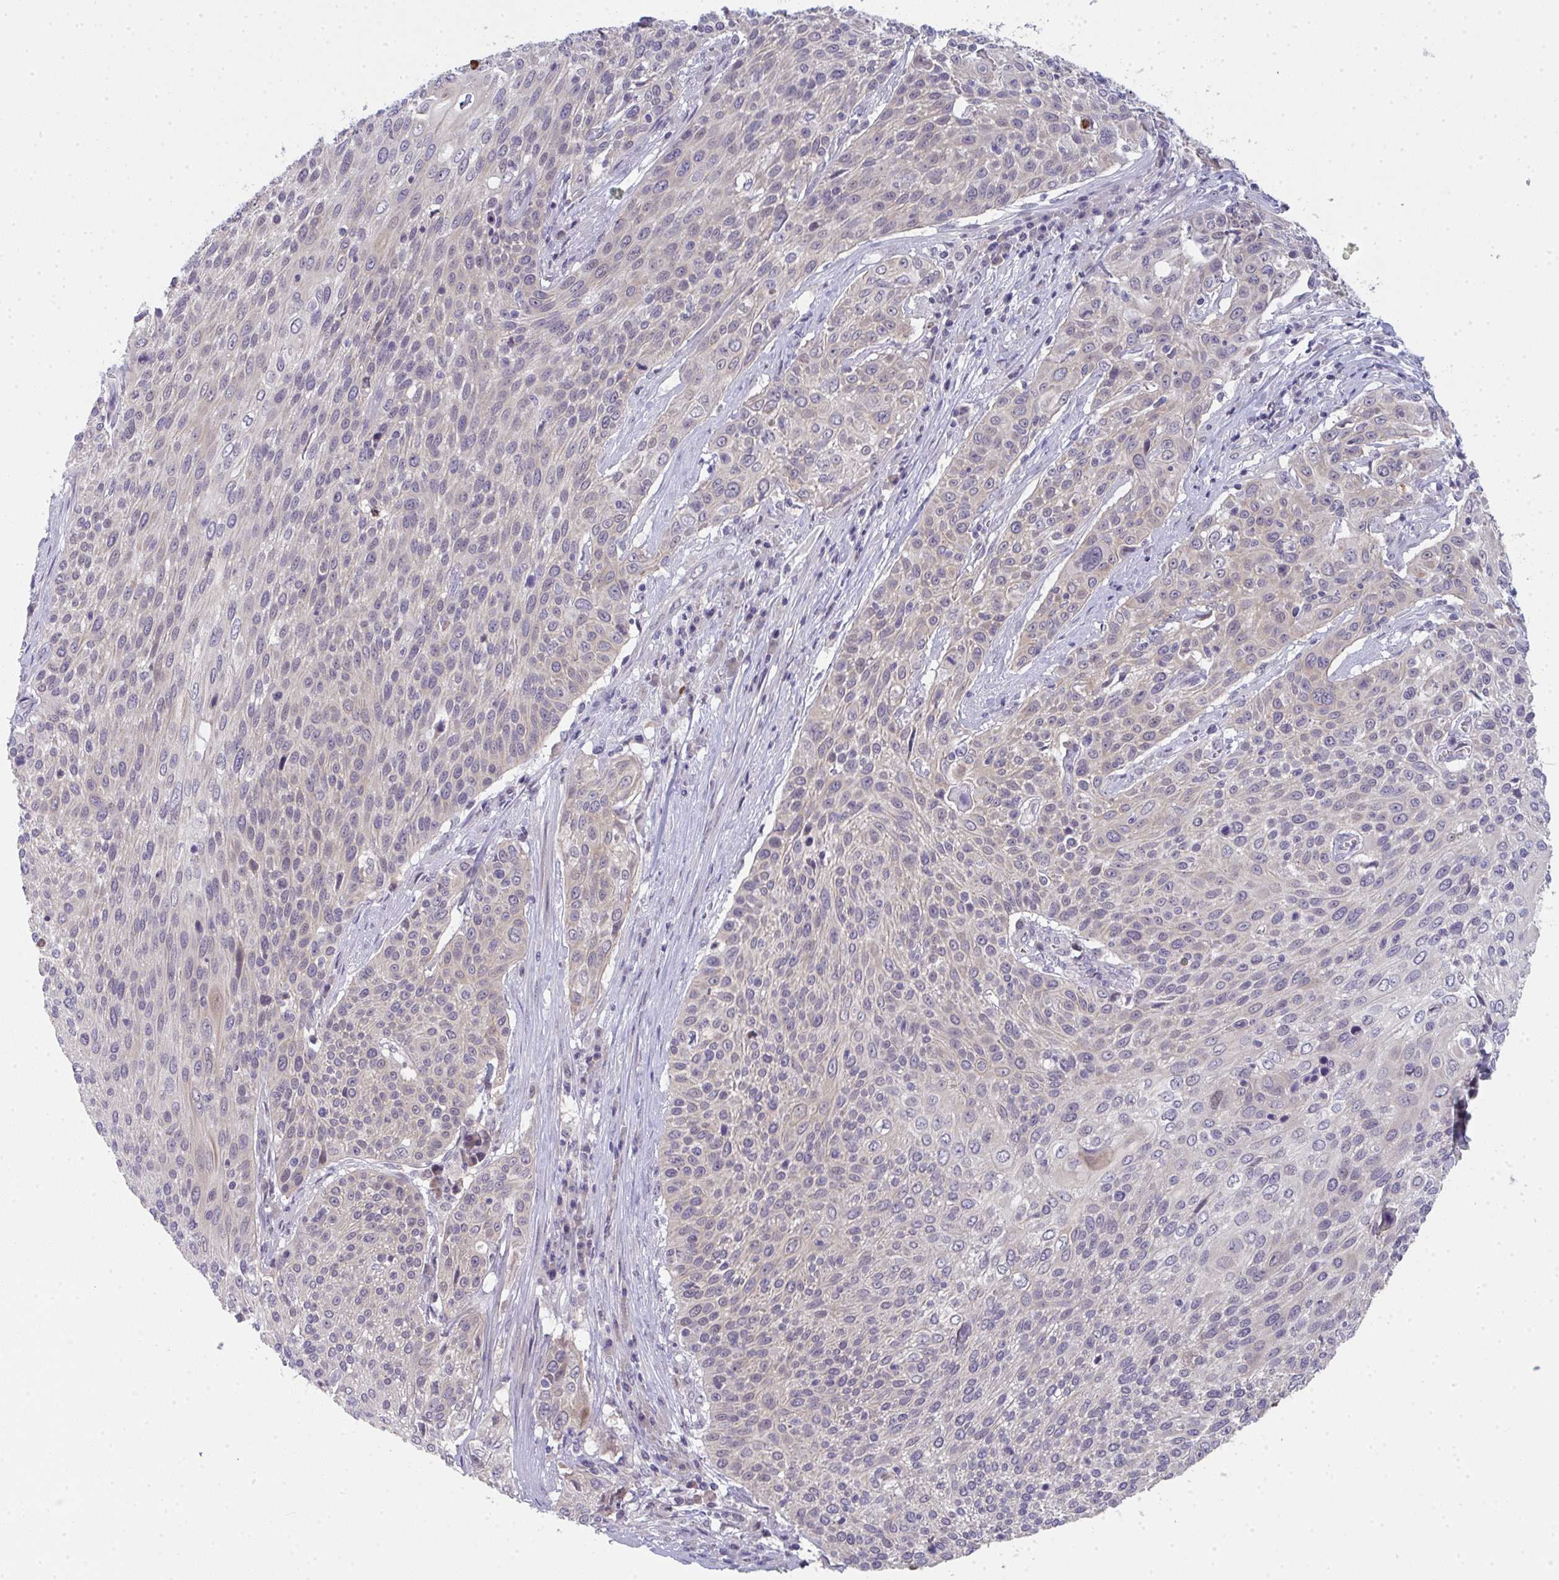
{"staining": {"intensity": "weak", "quantity": "<25%", "location": "nuclear"}, "tissue": "cervical cancer", "cell_type": "Tumor cells", "image_type": "cancer", "snomed": [{"axis": "morphology", "description": "Squamous cell carcinoma, NOS"}, {"axis": "topography", "description": "Cervix"}], "caption": "Immunohistochemical staining of cervical cancer (squamous cell carcinoma) exhibits no significant expression in tumor cells.", "gene": "RIOK1", "patient": {"sex": "female", "age": 31}}